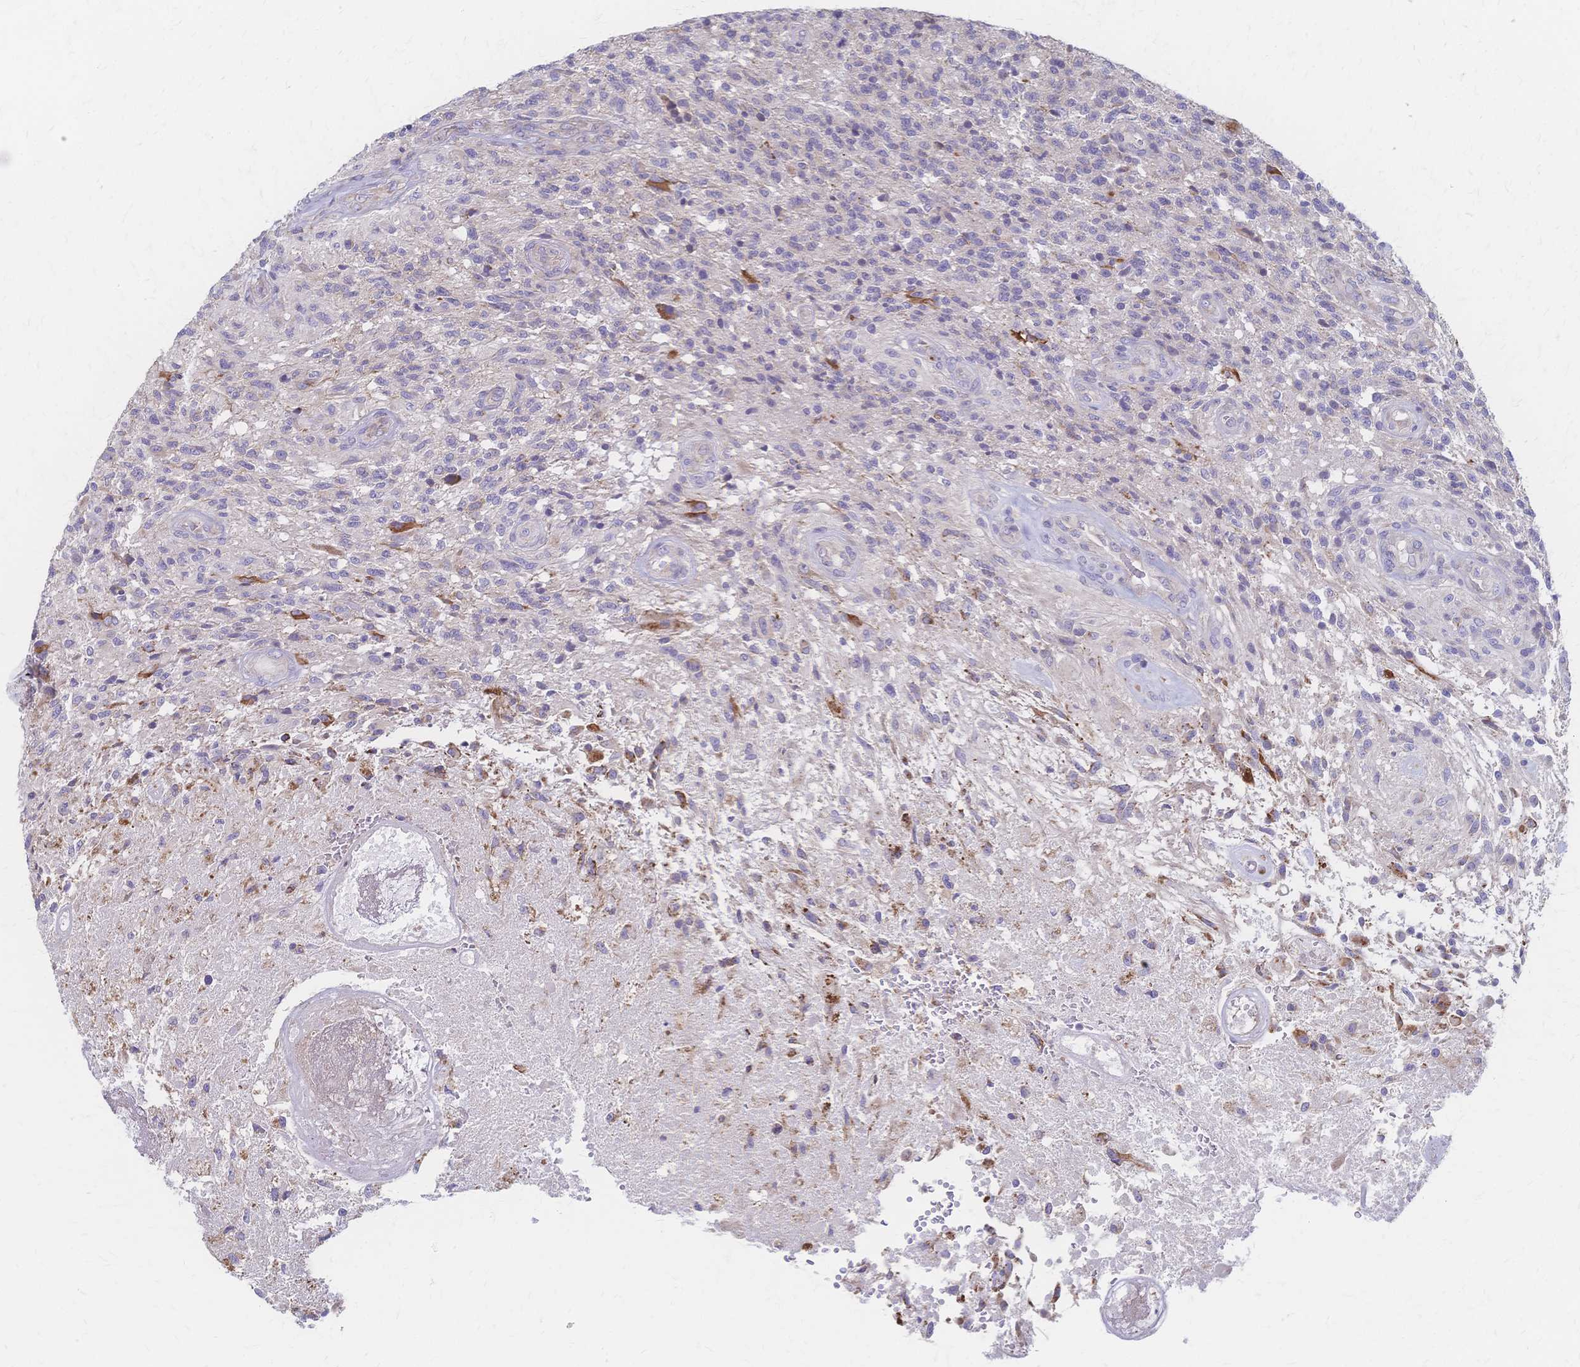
{"staining": {"intensity": "negative", "quantity": "none", "location": "none"}, "tissue": "glioma", "cell_type": "Tumor cells", "image_type": "cancer", "snomed": [{"axis": "morphology", "description": "Glioma, malignant, High grade"}, {"axis": "topography", "description": "Brain"}], "caption": "DAB immunohistochemical staining of malignant high-grade glioma displays no significant positivity in tumor cells.", "gene": "CYB5A", "patient": {"sex": "male", "age": 56}}